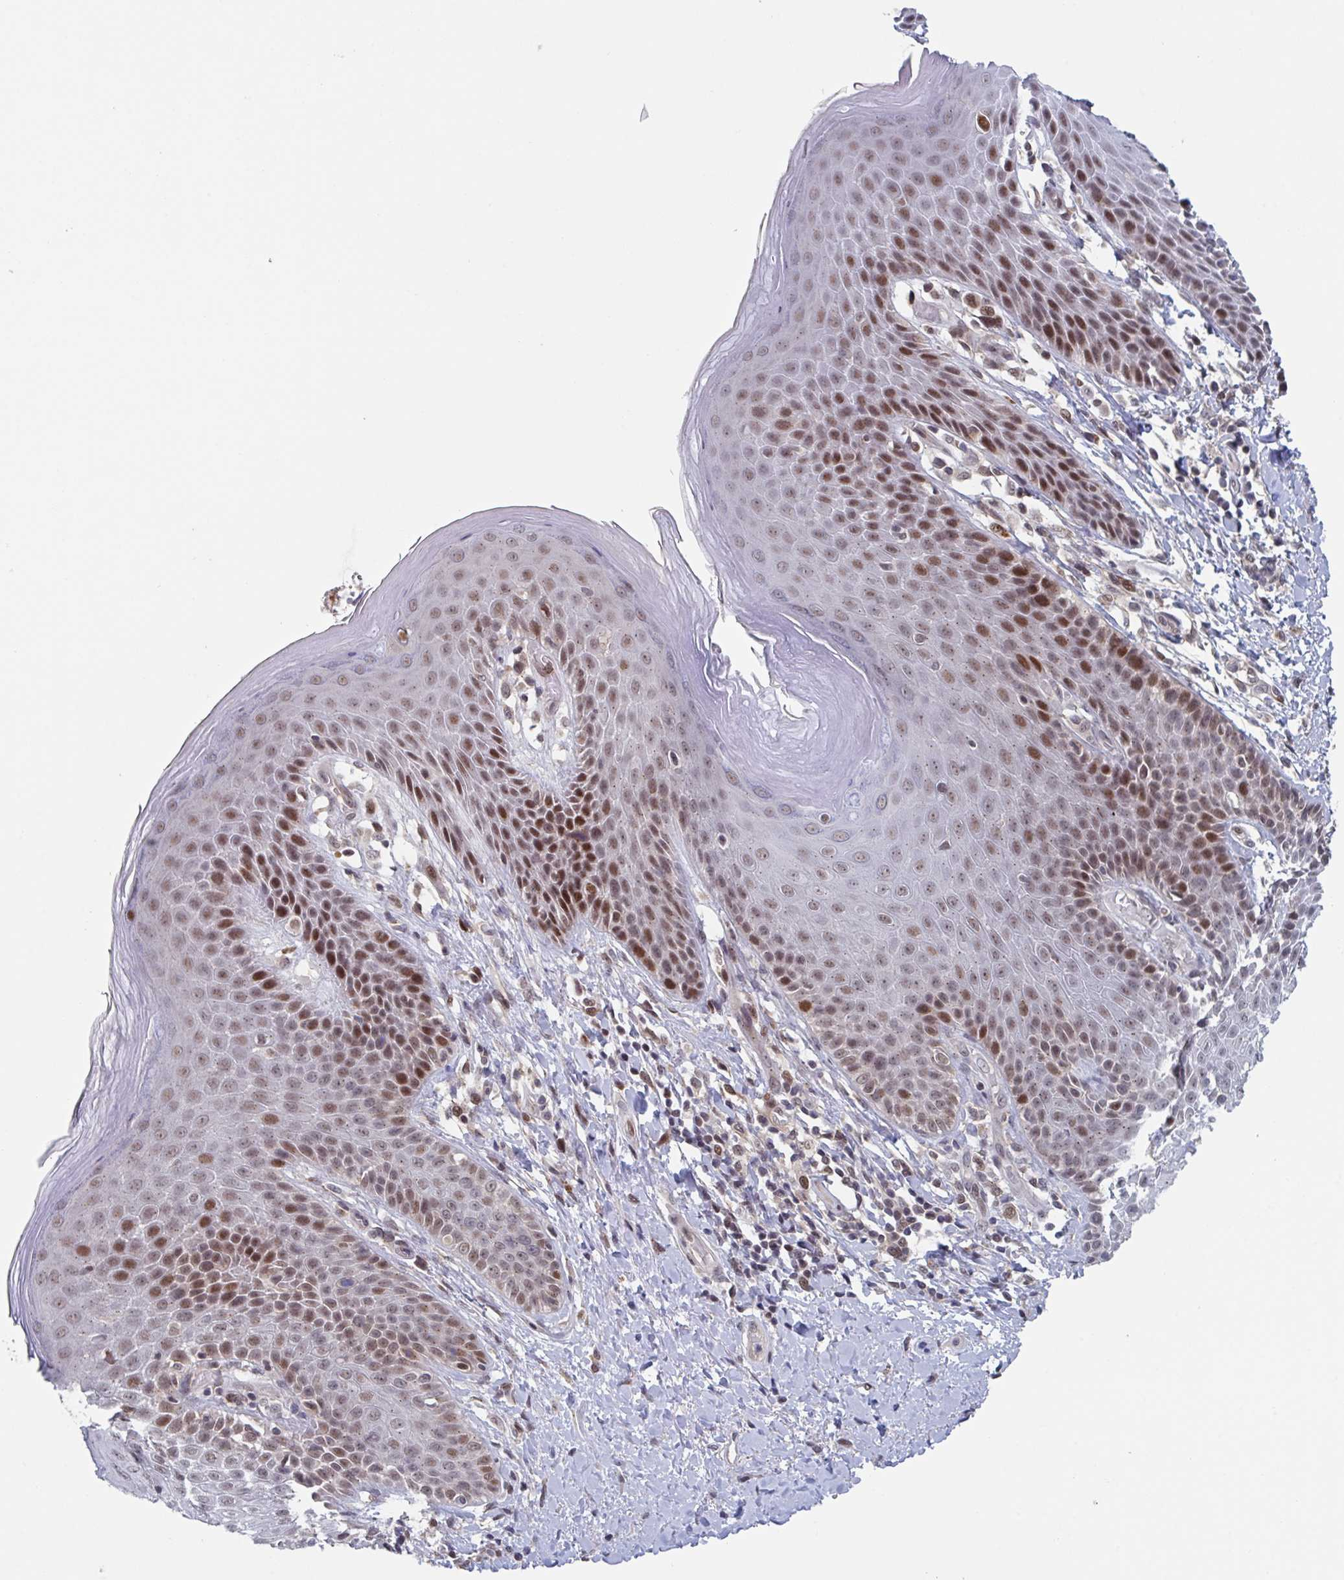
{"staining": {"intensity": "strong", "quantity": "25%-75%", "location": "nuclear"}, "tissue": "skin", "cell_type": "Epidermal cells", "image_type": "normal", "snomed": [{"axis": "morphology", "description": "Normal tissue, NOS"}, {"axis": "topography", "description": "Anal"}, {"axis": "topography", "description": "Peripheral nerve tissue"}], "caption": "High-power microscopy captured an immunohistochemistry (IHC) image of benign skin, revealing strong nuclear expression in approximately 25%-75% of epidermal cells.", "gene": "RNF212", "patient": {"sex": "male", "age": 51}}